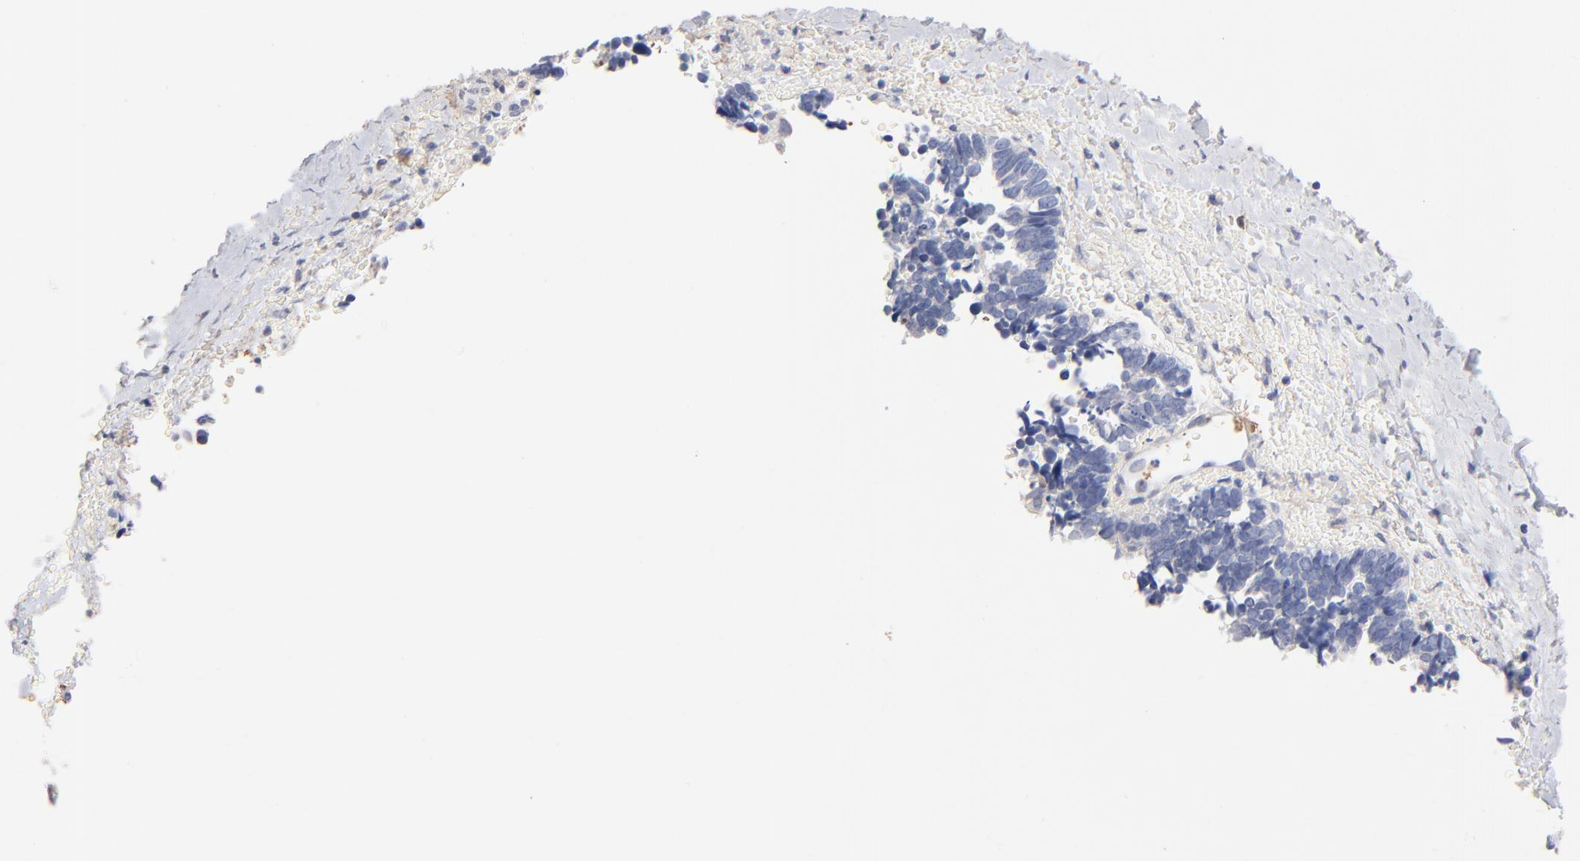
{"staining": {"intensity": "negative", "quantity": "none", "location": "none"}, "tissue": "ovarian cancer", "cell_type": "Tumor cells", "image_type": "cancer", "snomed": [{"axis": "morphology", "description": "Cystadenocarcinoma, serous, NOS"}, {"axis": "topography", "description": "Ovary"}], "caption": "Immunohistochemistry of ovarian cancer shows no expression in tumor cells. Nuclei are stained in blue.", "gene": "ITGA8", "patient": {"sex": "female", "age": 77}}